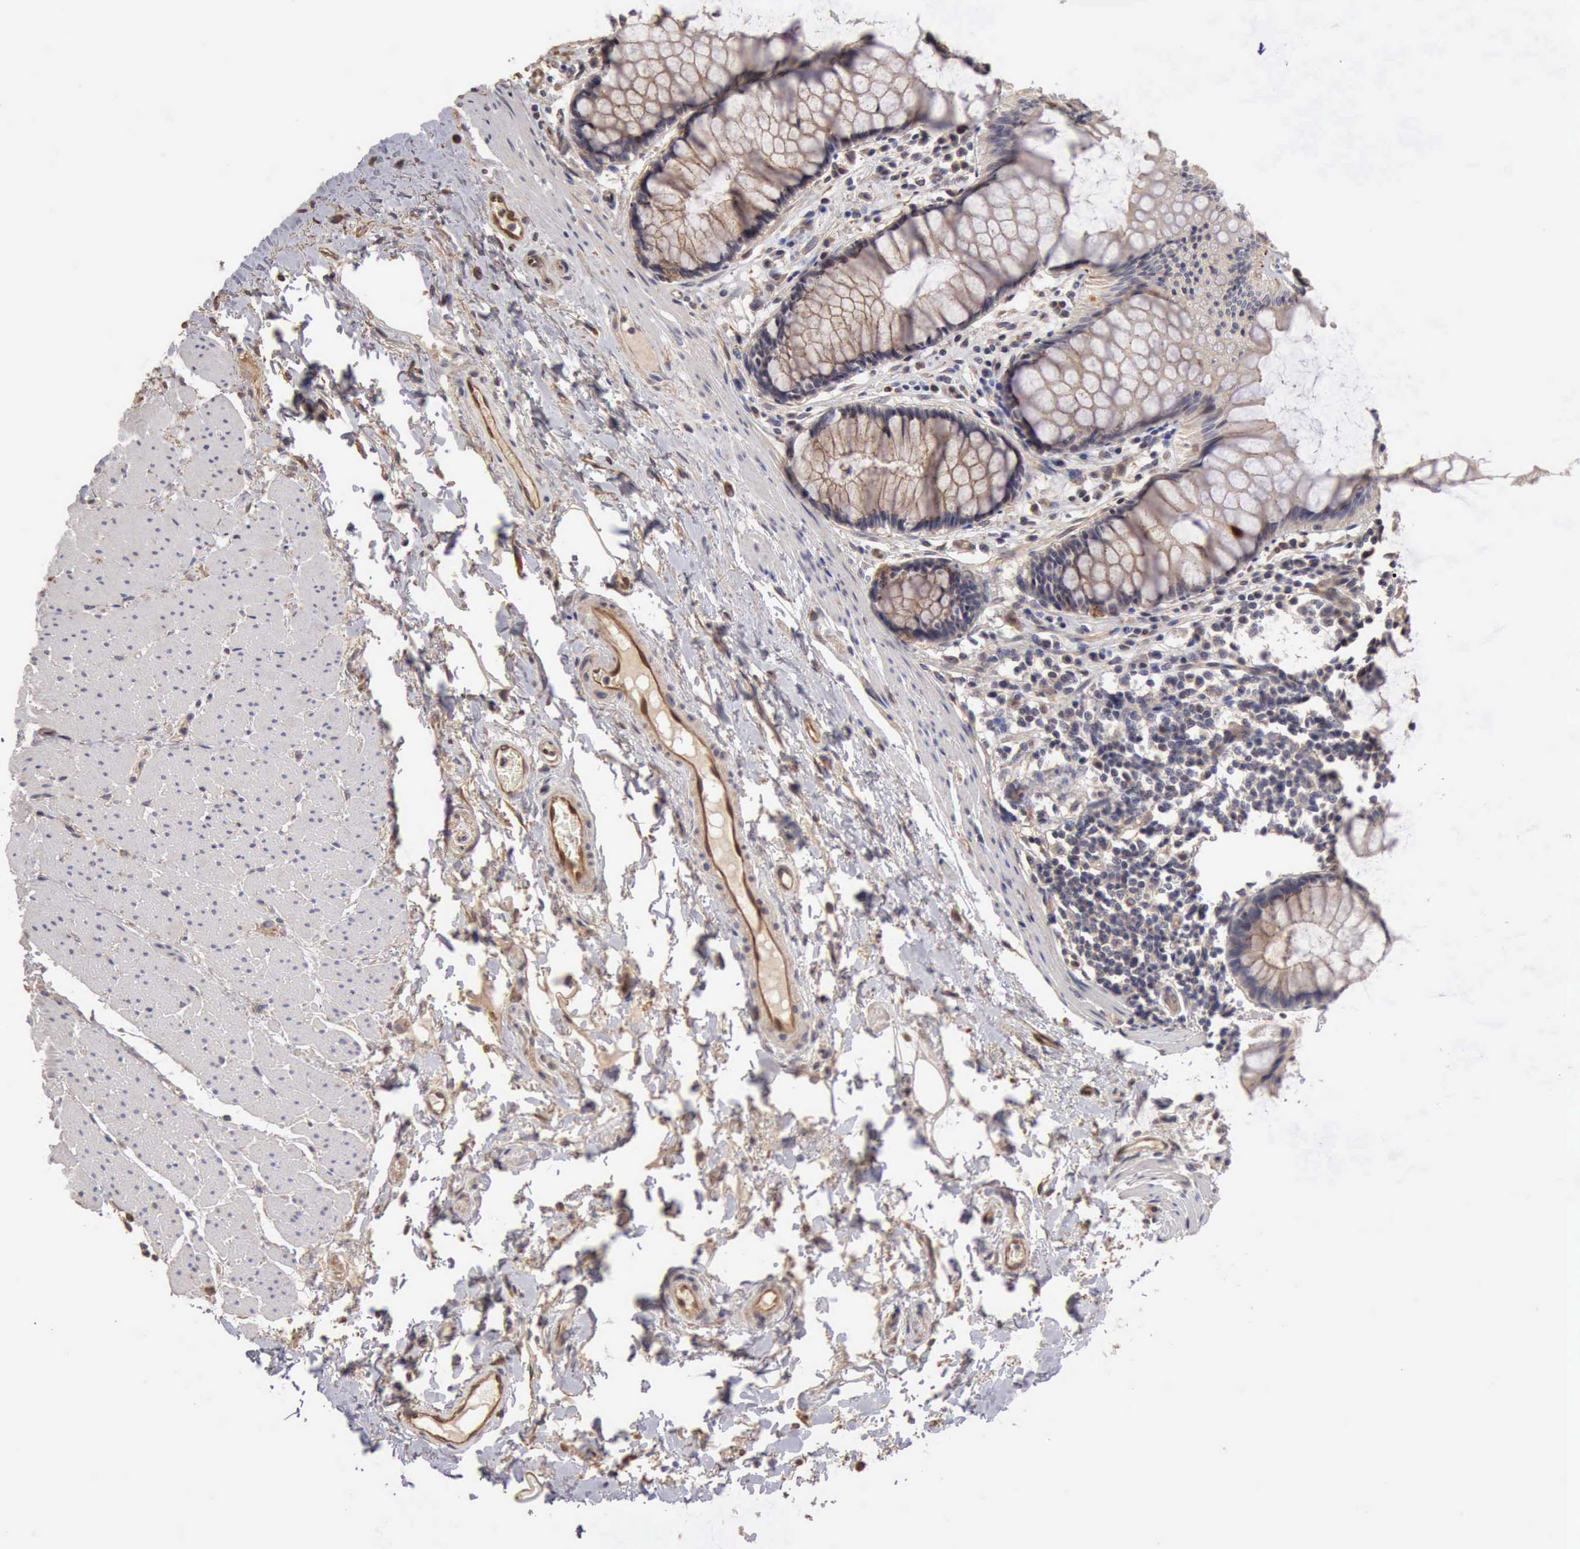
{"staining": {"intensity": "negative", "quantity": "none", "location": "none"}, "tissue": "rectum", "cell_type": "Glandular cells", "image_type": "normal", "snomed": [{"axis": "morphology", "description": "Normal tissue, NOS"}, {"axis": "topography", "description": "Rectum"}], "caption": "A high-resolution image shows IHC staining of unremarkable rectum, which demonstrates no significant positivity in glandular cells.", "gene": "BMX", "patient": {"sex": "male", "age": 77}}